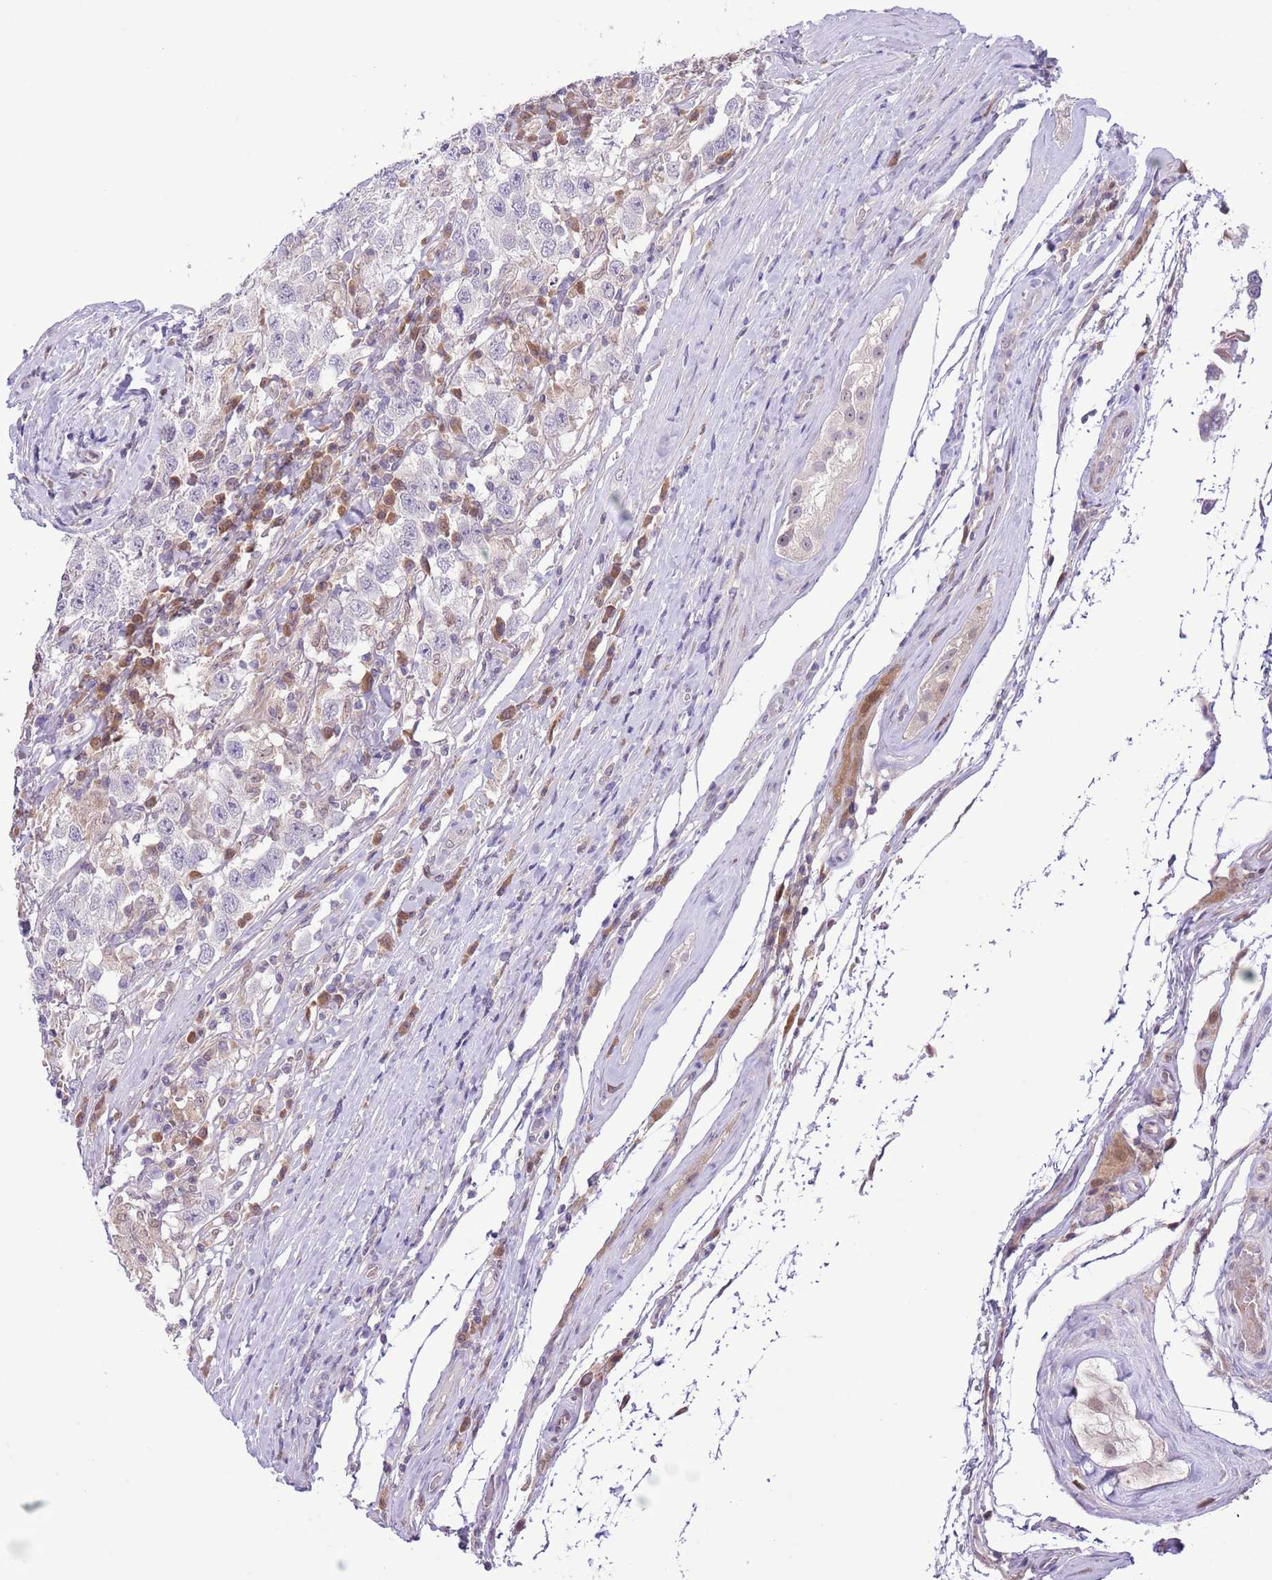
{"staining": {"intensity": "negative", "quantity": "none", "location": "none"}, "tissue": "testis cancer", "cell_type": "Tumor cells", "image_type": "cancer", "snomed": [{"axis": "morphology", "description": "Seminoma, NOS"}, {"axis": "topography", "description": "Testis"}], "caption": "Tumor cells show no significant protein expression in testis seminoma. (DAB immunohistochemistry (IHC) with hematoxylin counter stain).", "gene": "GALK2", "patient": {"sex": "male", "age": 41}}